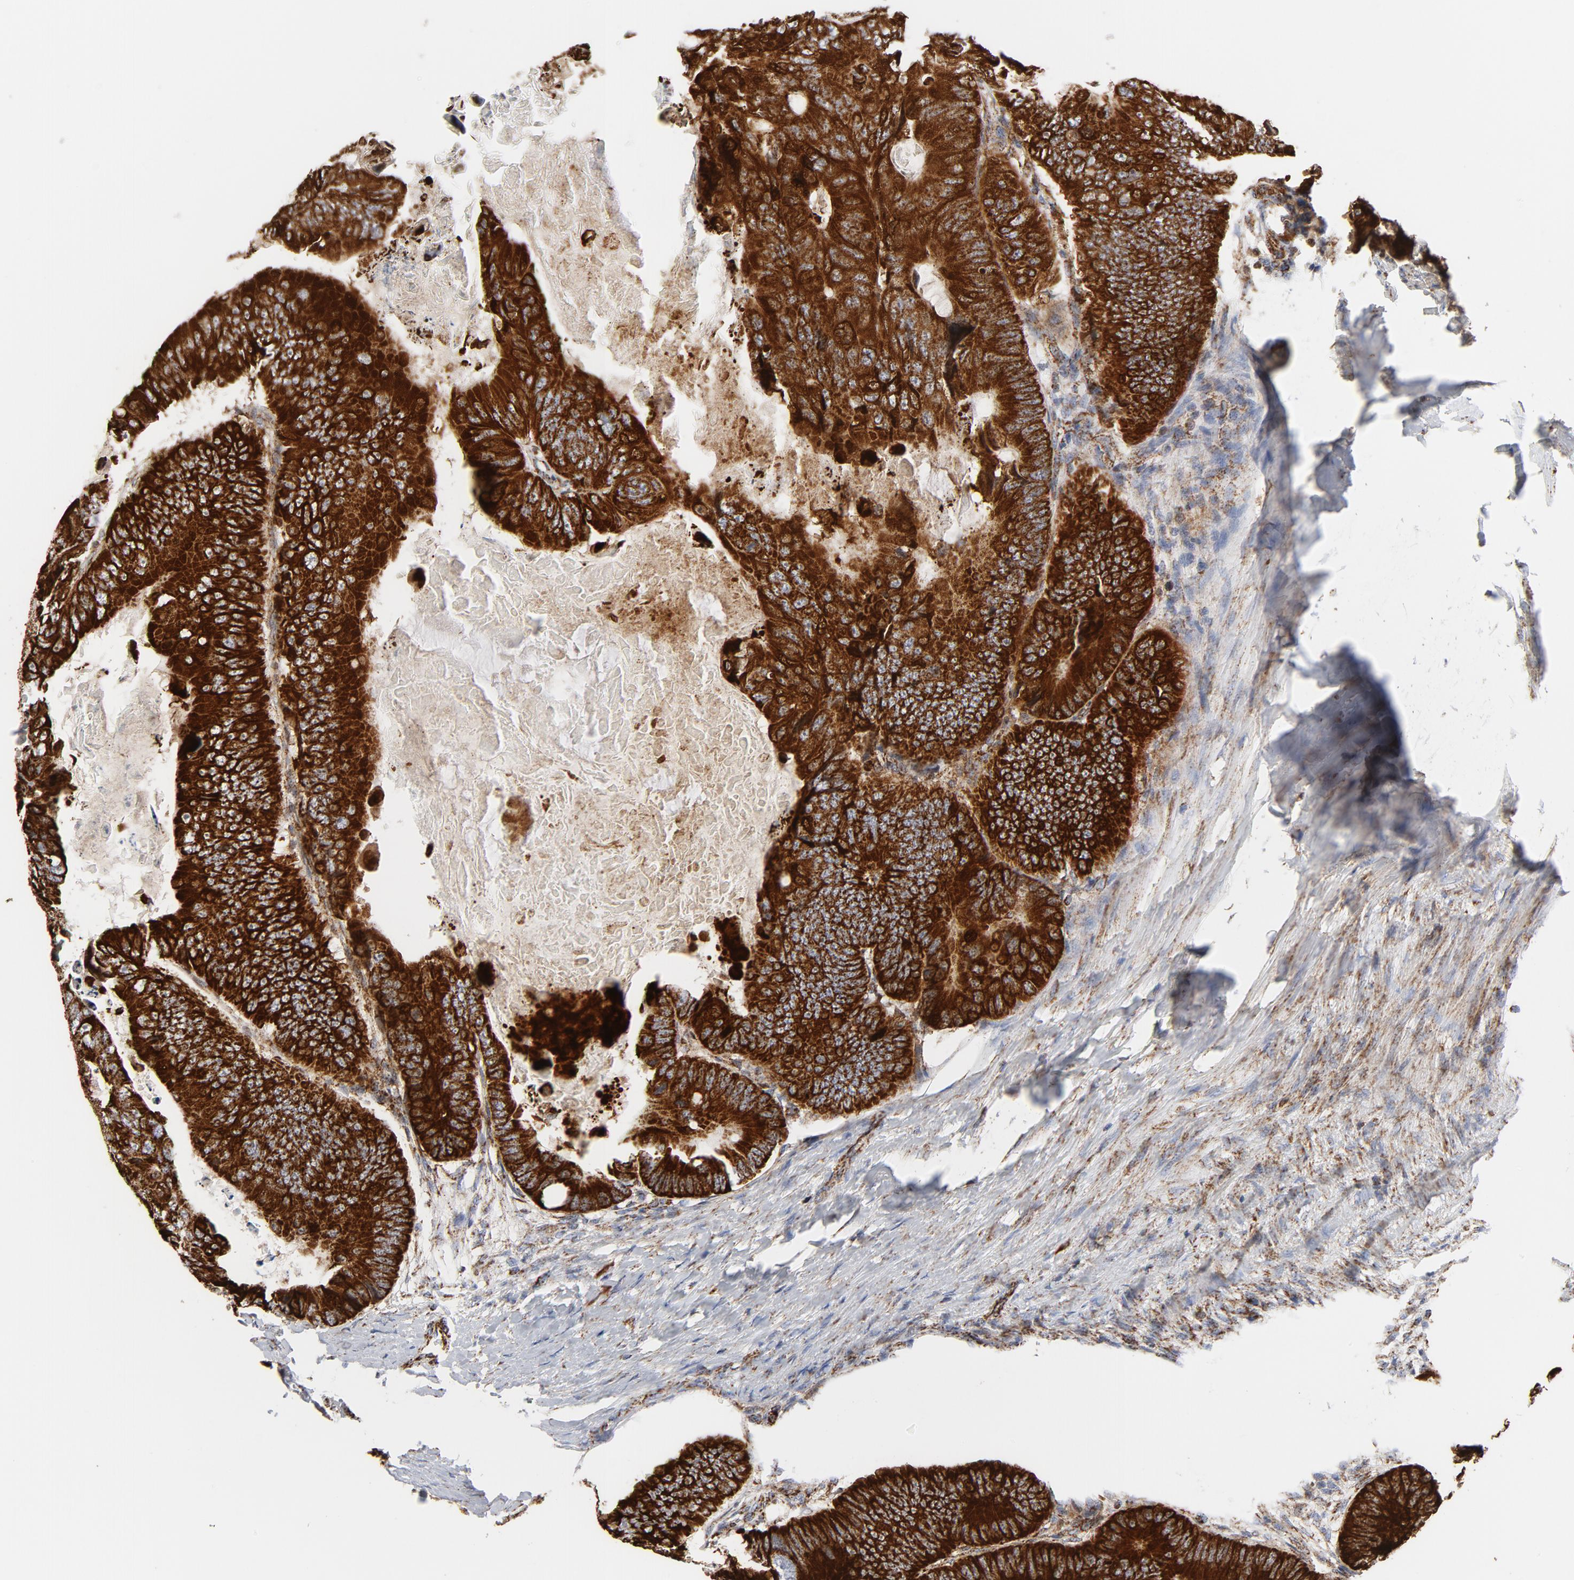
{"staining": {"intensity": "strong", "quantity": ">75%", "location": "cytoplasmic/membranous"}, "tissue": "colorectal cancer", "cell_type": "Tumor cells", "image_type": "cancer", "snomed": [{"axis": "morphology", "description": "Adenocarcinoma, NOS"}, {"axis": "topography", "description": "Colon"}], "caption": "Colorectal adenocarcinoma stained for a protein shows strong cytoplasmic/membranous positivity in tumor cells.", "gene": "CYCS", "patient": {"sex": "female", "age": 55}}